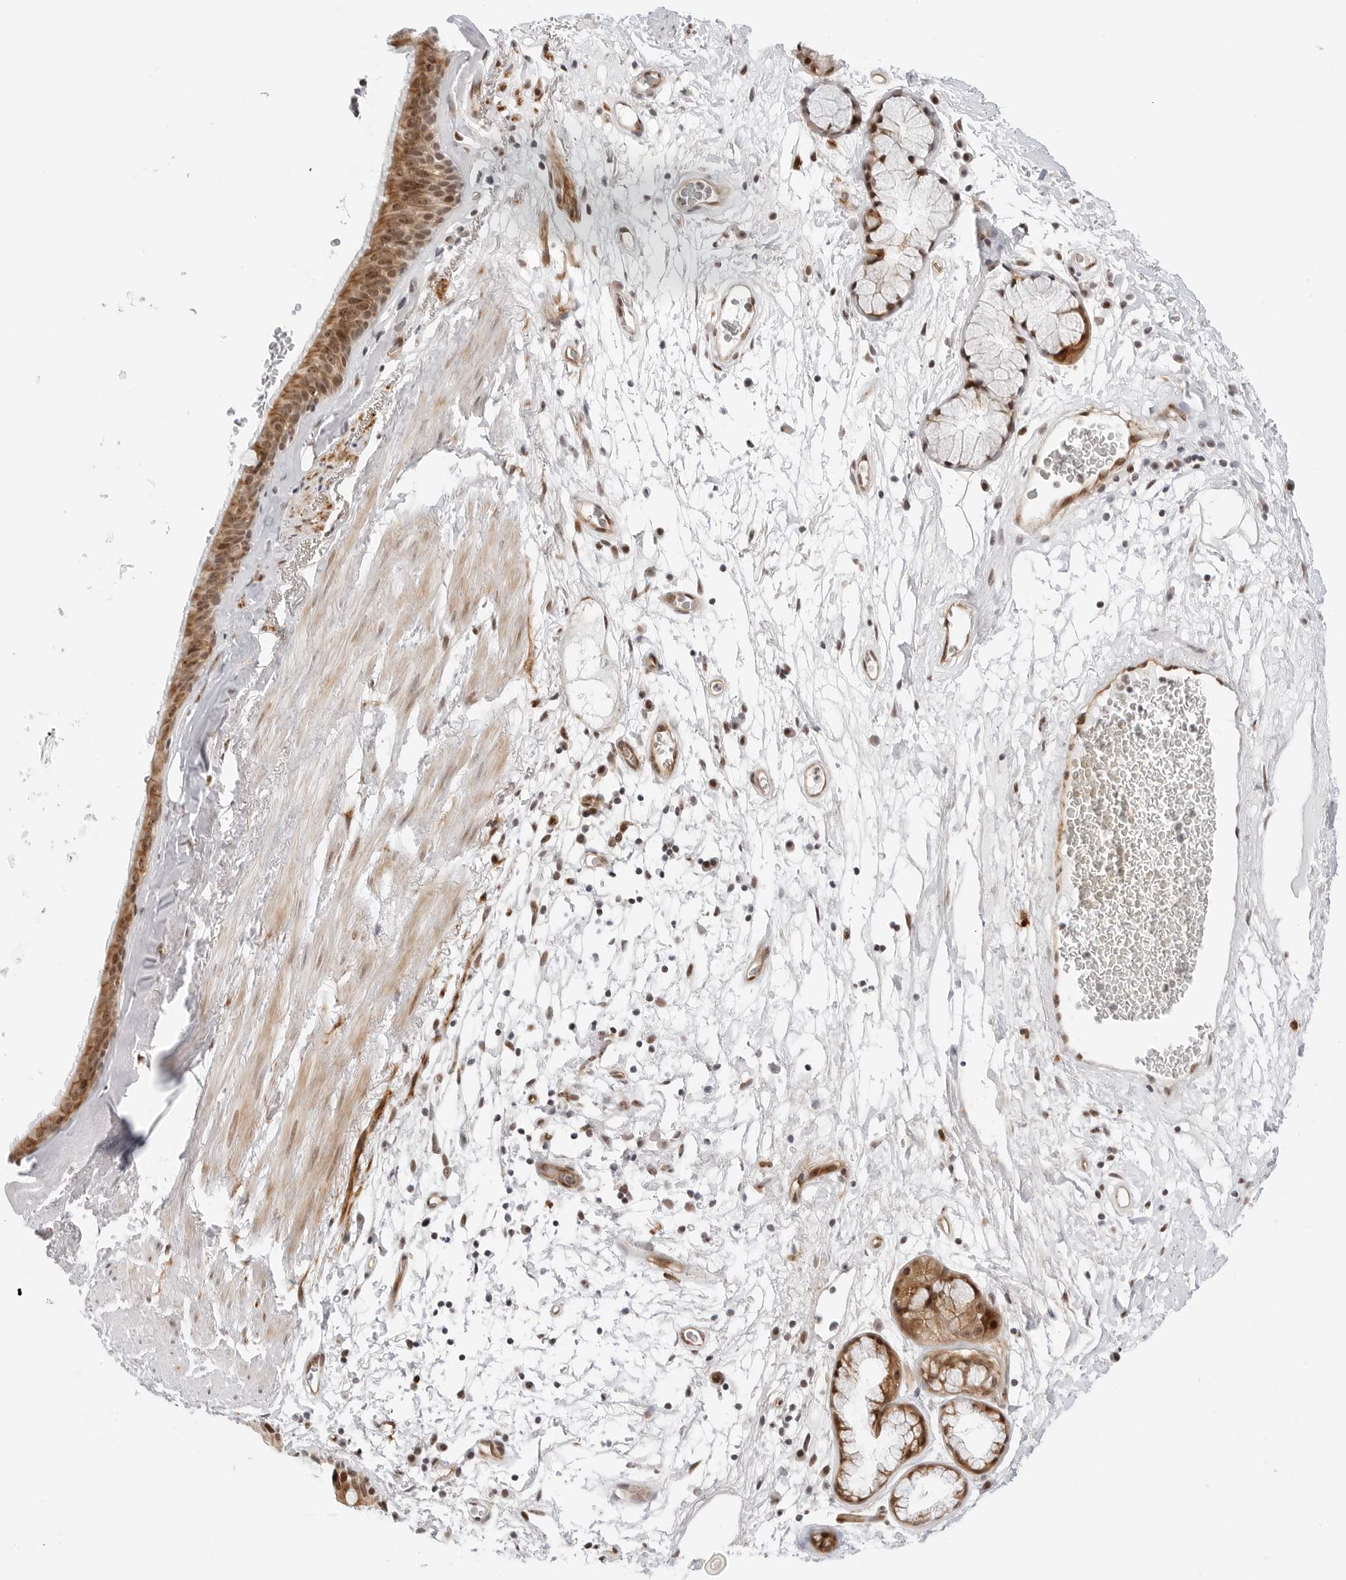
{"staining": {"intensity": "moderate", "quantity": ">75%", "location": "cytoplasmic/membranous,nuclear"}, "tissue": "bronchus", "cell_type": "Respiratory epithelial cells", "image_type": "normal", "snomed": [{"axis": "morphology", "description": "Normal tissue, NOS"}, {"axis": "topography", "description": "Cartilage tissue"}], "caption": "Respiratory epithelial cells display medium levels of moderate cytoplasmic/membranous,nuclear positivity in about >75% of cells in normal human bronchus.", "gene": "ZNF613", "patient": {"sex": "female", "age": 63}}